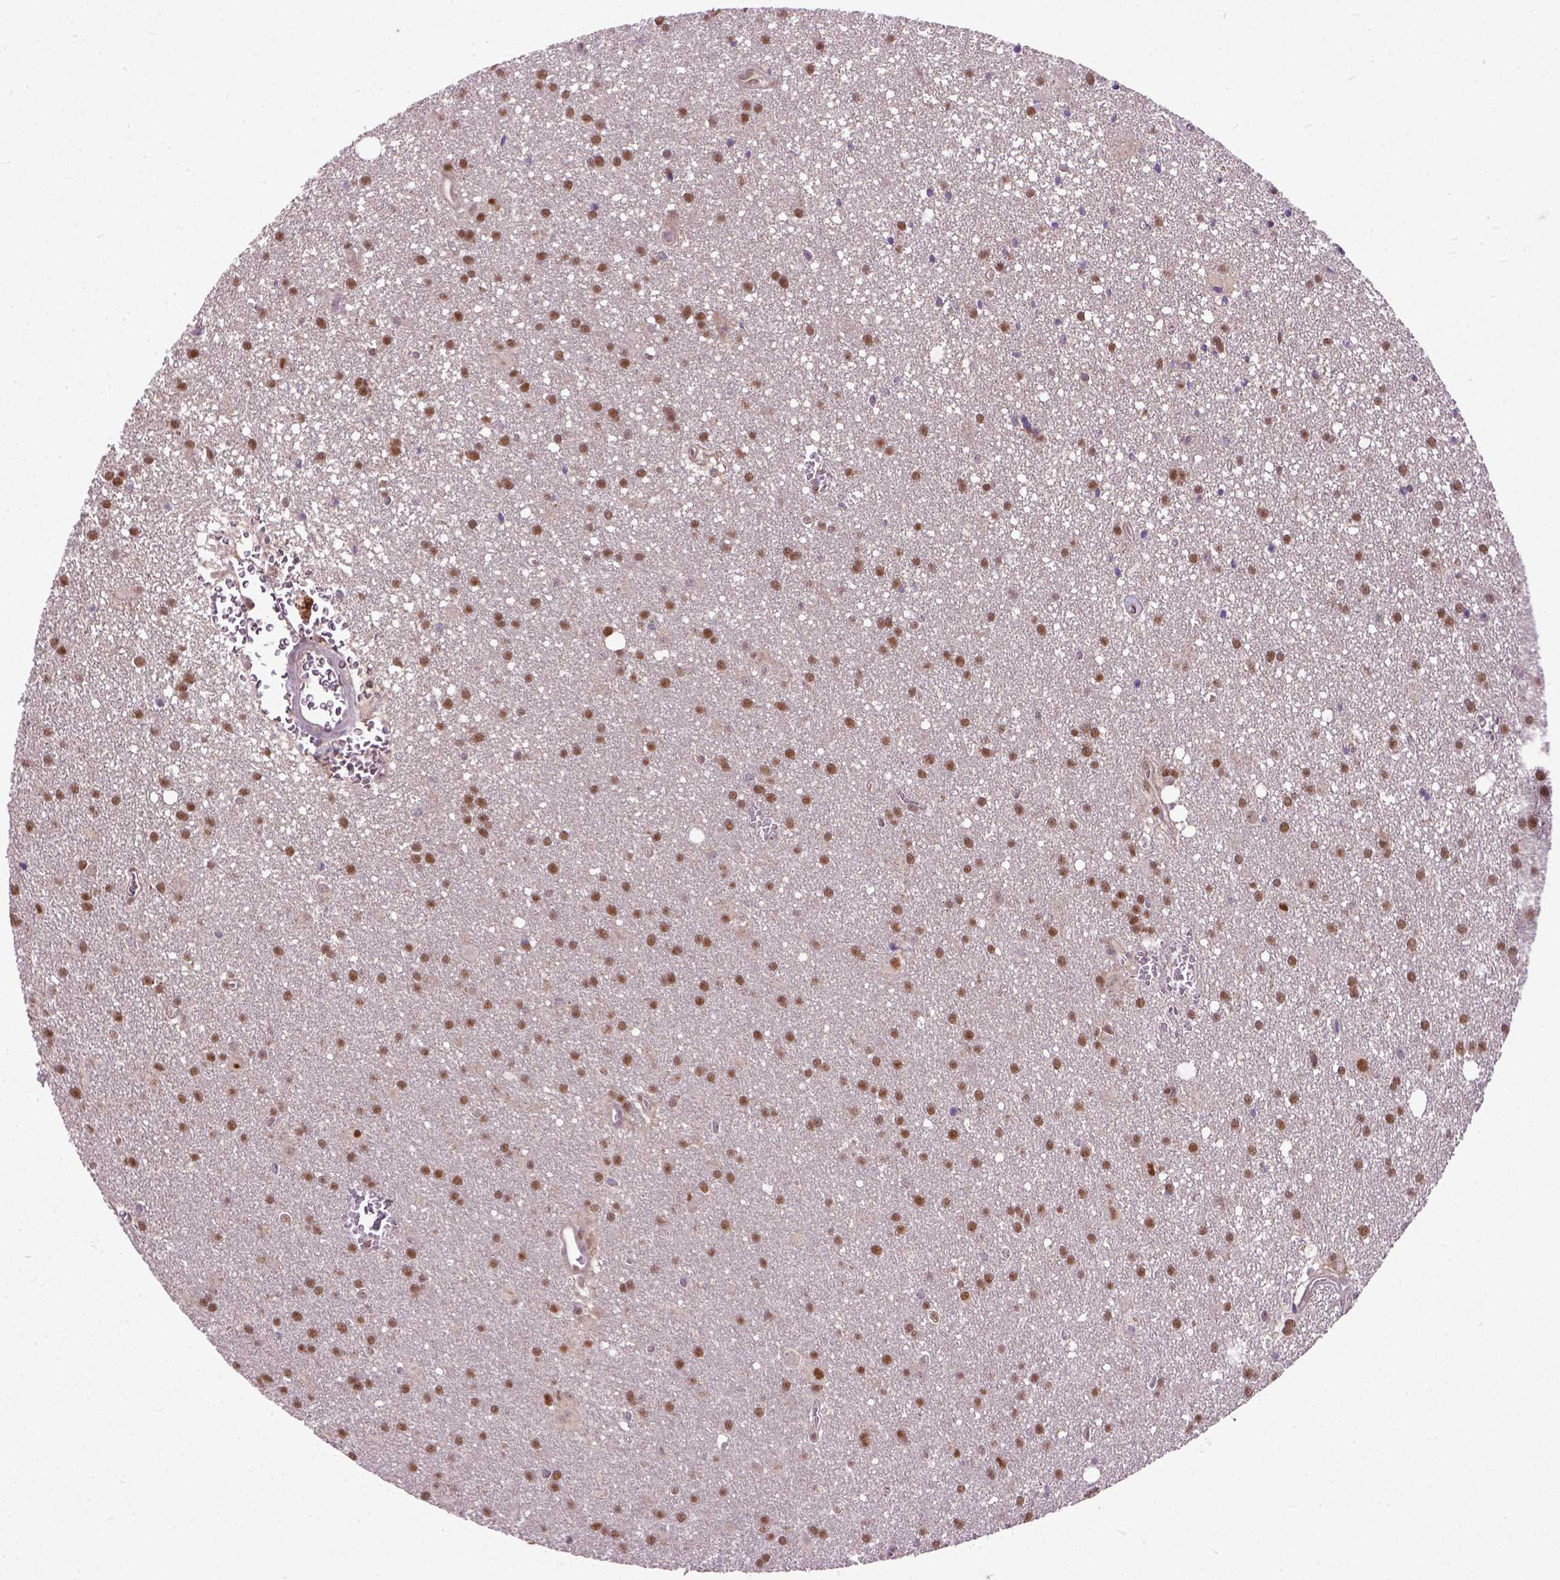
{"staining": {"intensity": "moderate", "quantity": ">75%", "location": "nuclear"}, "tissue": "glioma", "cell_type": "Tumor cells", "image_type": "cancer", "snomed": [{"axis": "morphology", "description": "Glioma, malignant, Low grade"}, {"axis": "topography", "description": "Brain"}], "caption": "The photomicrograph reveals immunohistochemical staining of malignant glioma (low-grade). There is moderate nuclear expression is present in about >75% of tumor cells.", "gene": "UBA3", "patient": {"sex": "male", "age": 58}}